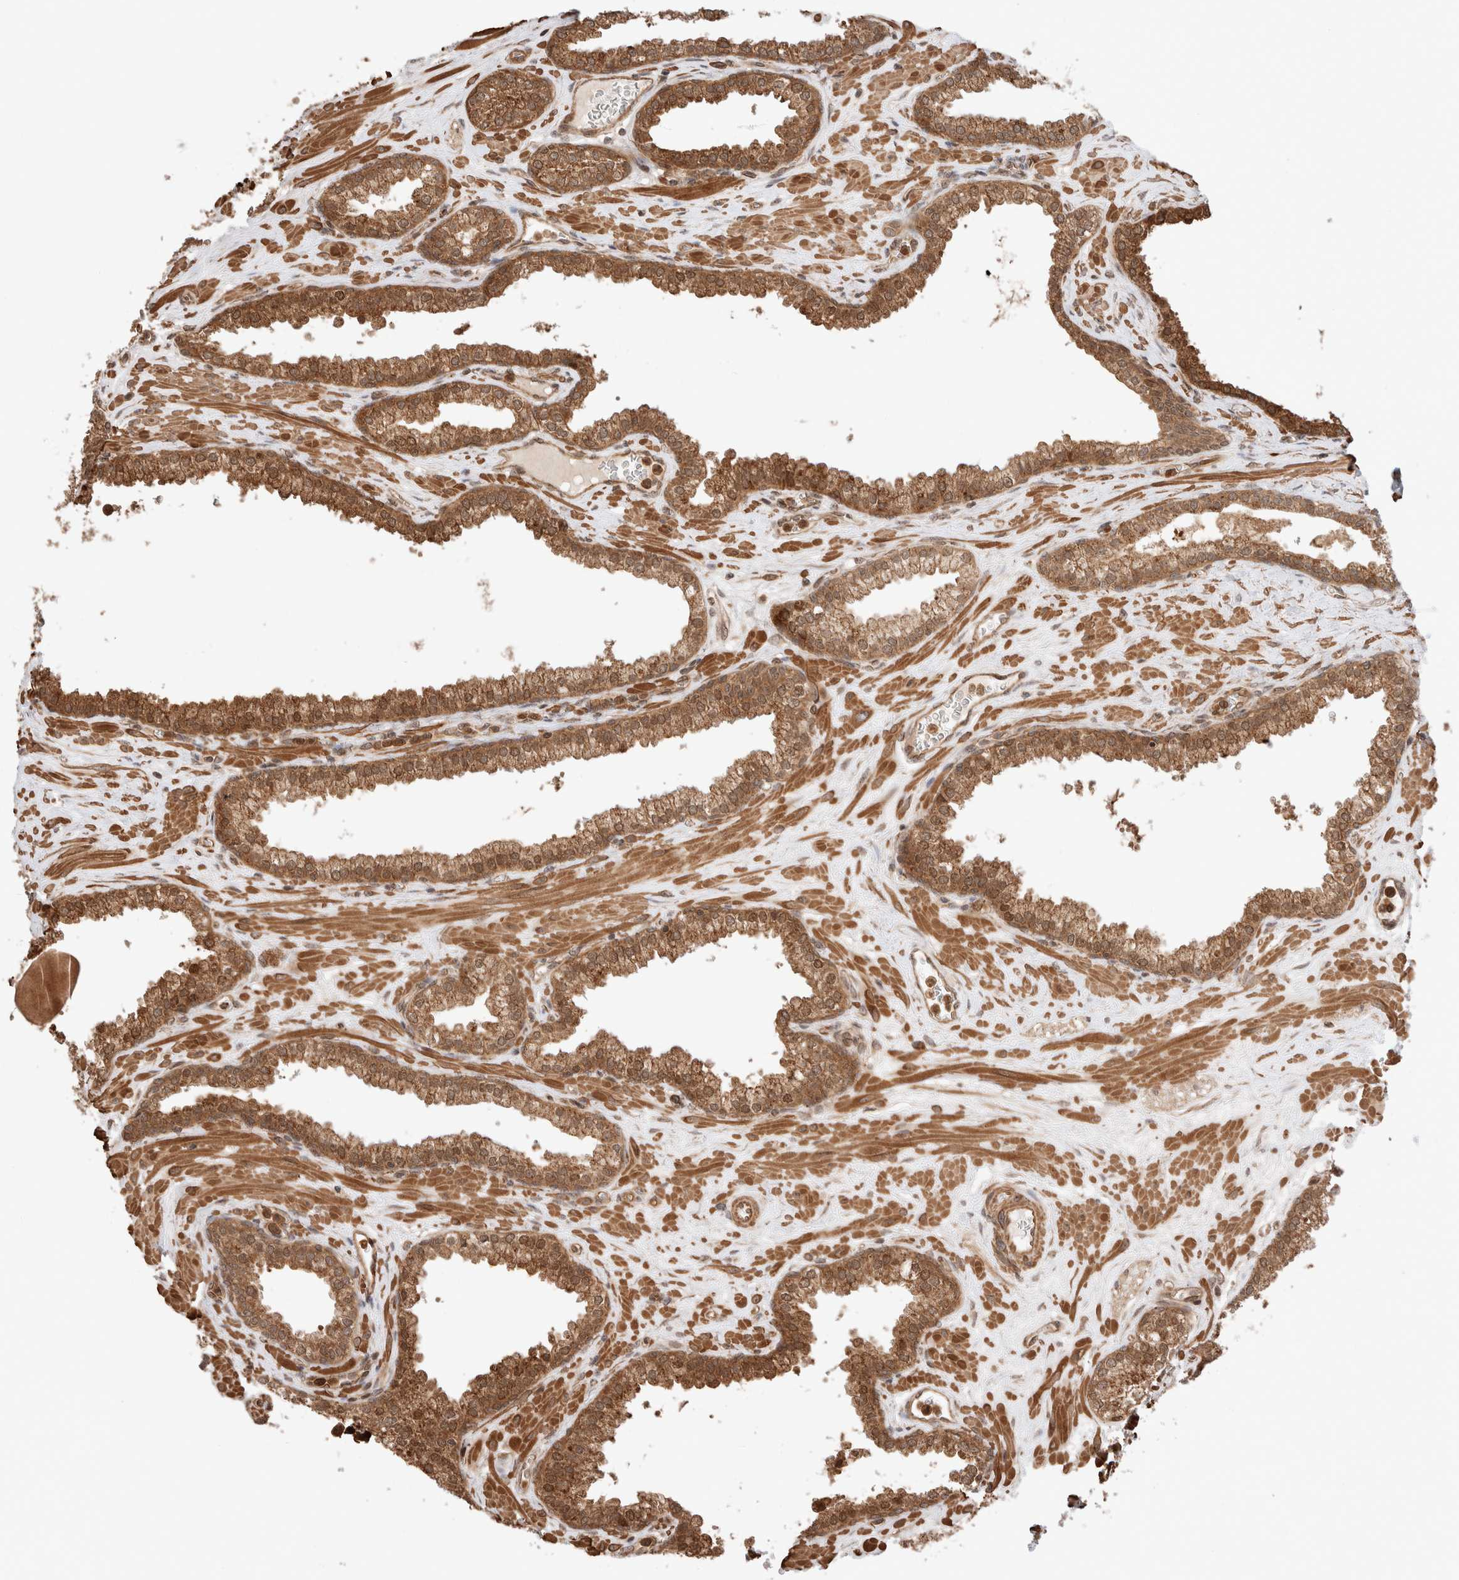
{"staining": {"intensity": "moderate", "quantity": ">75%", "location": "cytoplasmic/membranous"}, "tissue": "prostate", "cell_type": "Glandular cells", "image_type": "normal", "snomed": [{"axis": "morphology", "description": "Normal tissue, NOS"}, {"axis": "morphology", "description": "Urothelial carcinoma, Low grade"}, {"axis": "topography", "description": "Urinary bladder"}, {"axis": "topography", "description": "Prostate"}], "caption": "Protein positivity by IHC displays moderate cytoplasmic/membranous staining in about >75% of glandular cells in benign prostate. (Brightfield microscopy of DAB IHC at high magnification).", "gene": "ZNF649", "patient": {"sex": "male", "age": 60}}